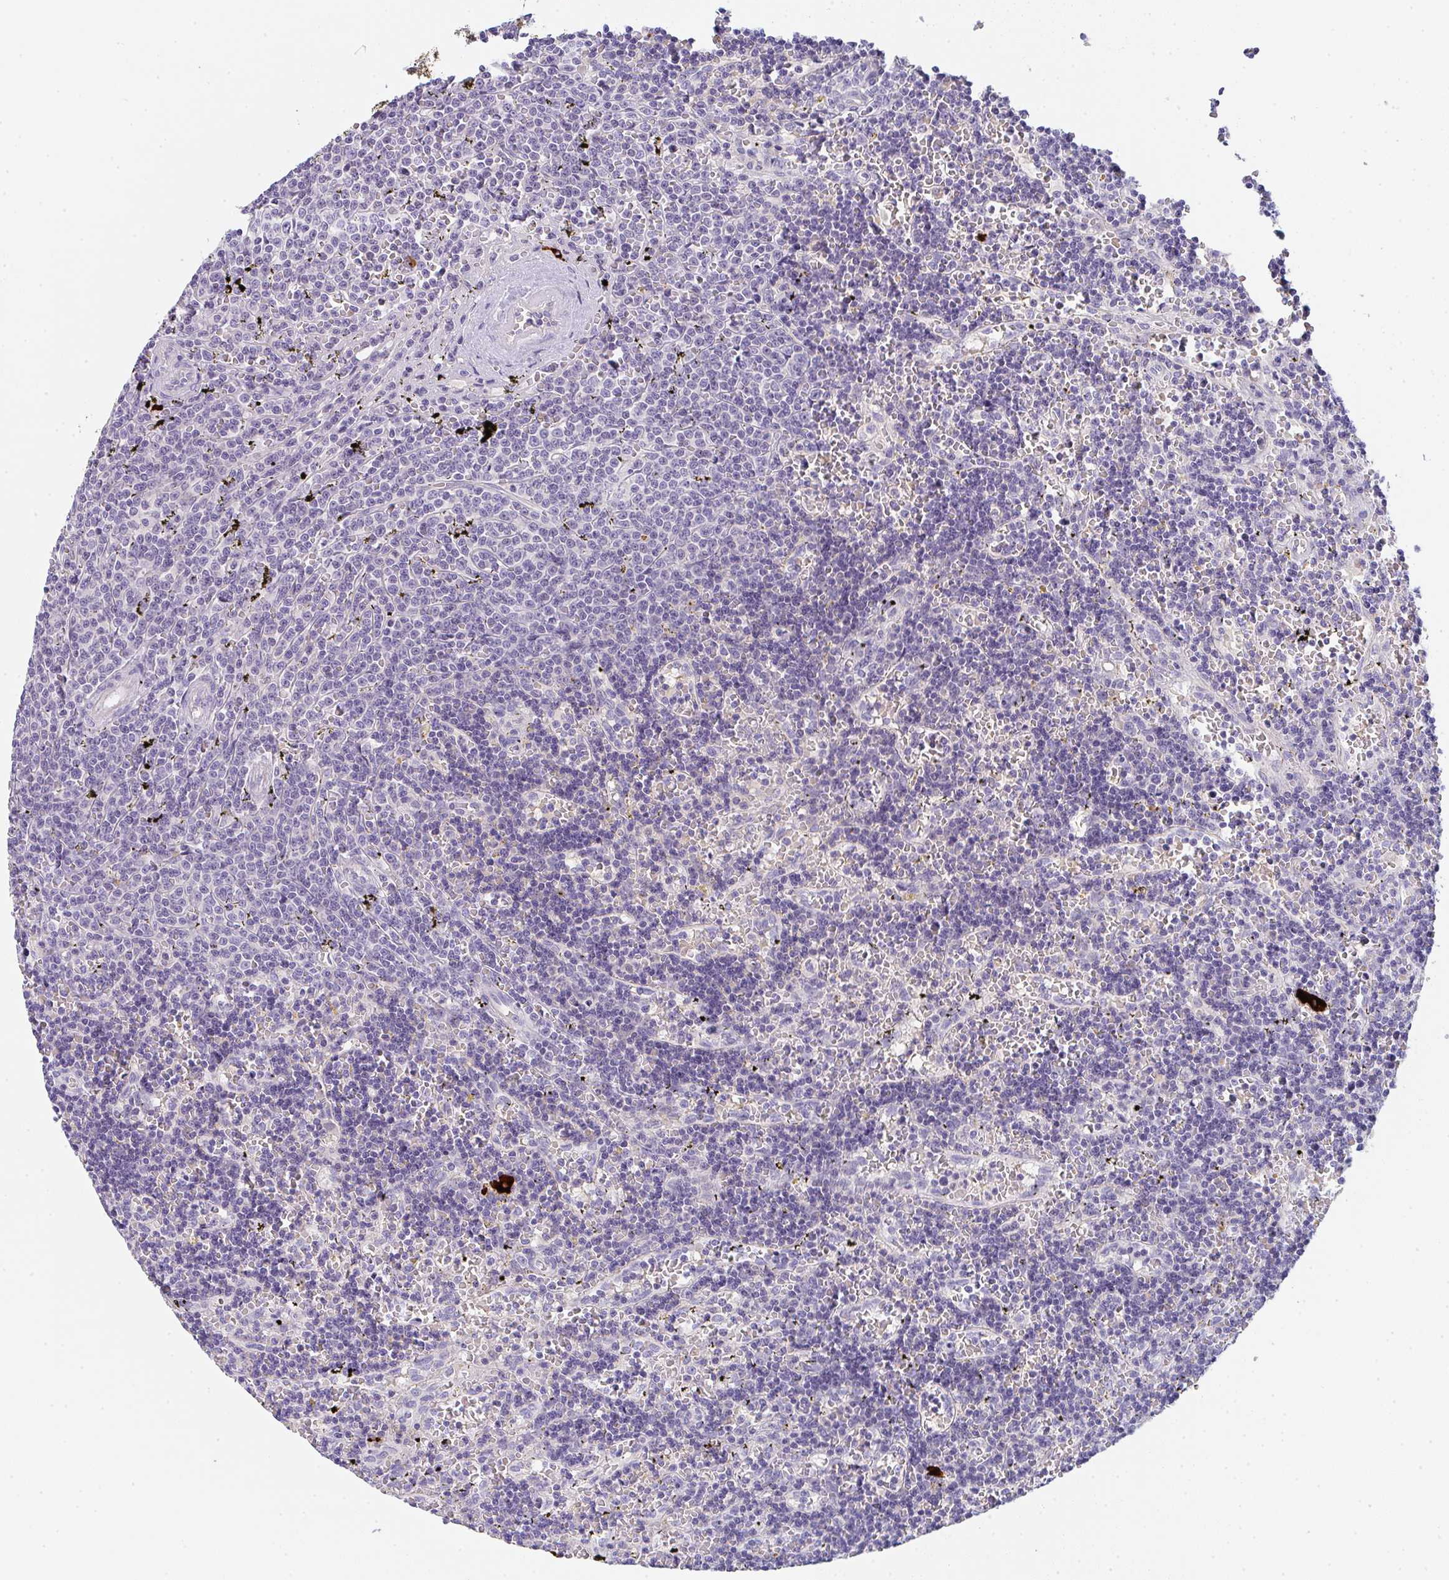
{"staining": {"intensity": "negative", "quantity": "none", "location": "none"}, "tissue": "lymphoma", "cell_type": "Tumor cells", "image_type": "cancer", "snomed": [{"axis": "morphology", "description": "Malignant lymphoma, non-Hodgkin's type, Low grade"}, {"axis": "topography", "description": "Spleen"}], "caption": "An immunohistochemistry image of lymphoma is shown. There is no staining in tumor cells of lymphoma.", "gene": "CACNA1S", "patient": {"sex": "male", "age": 60}}